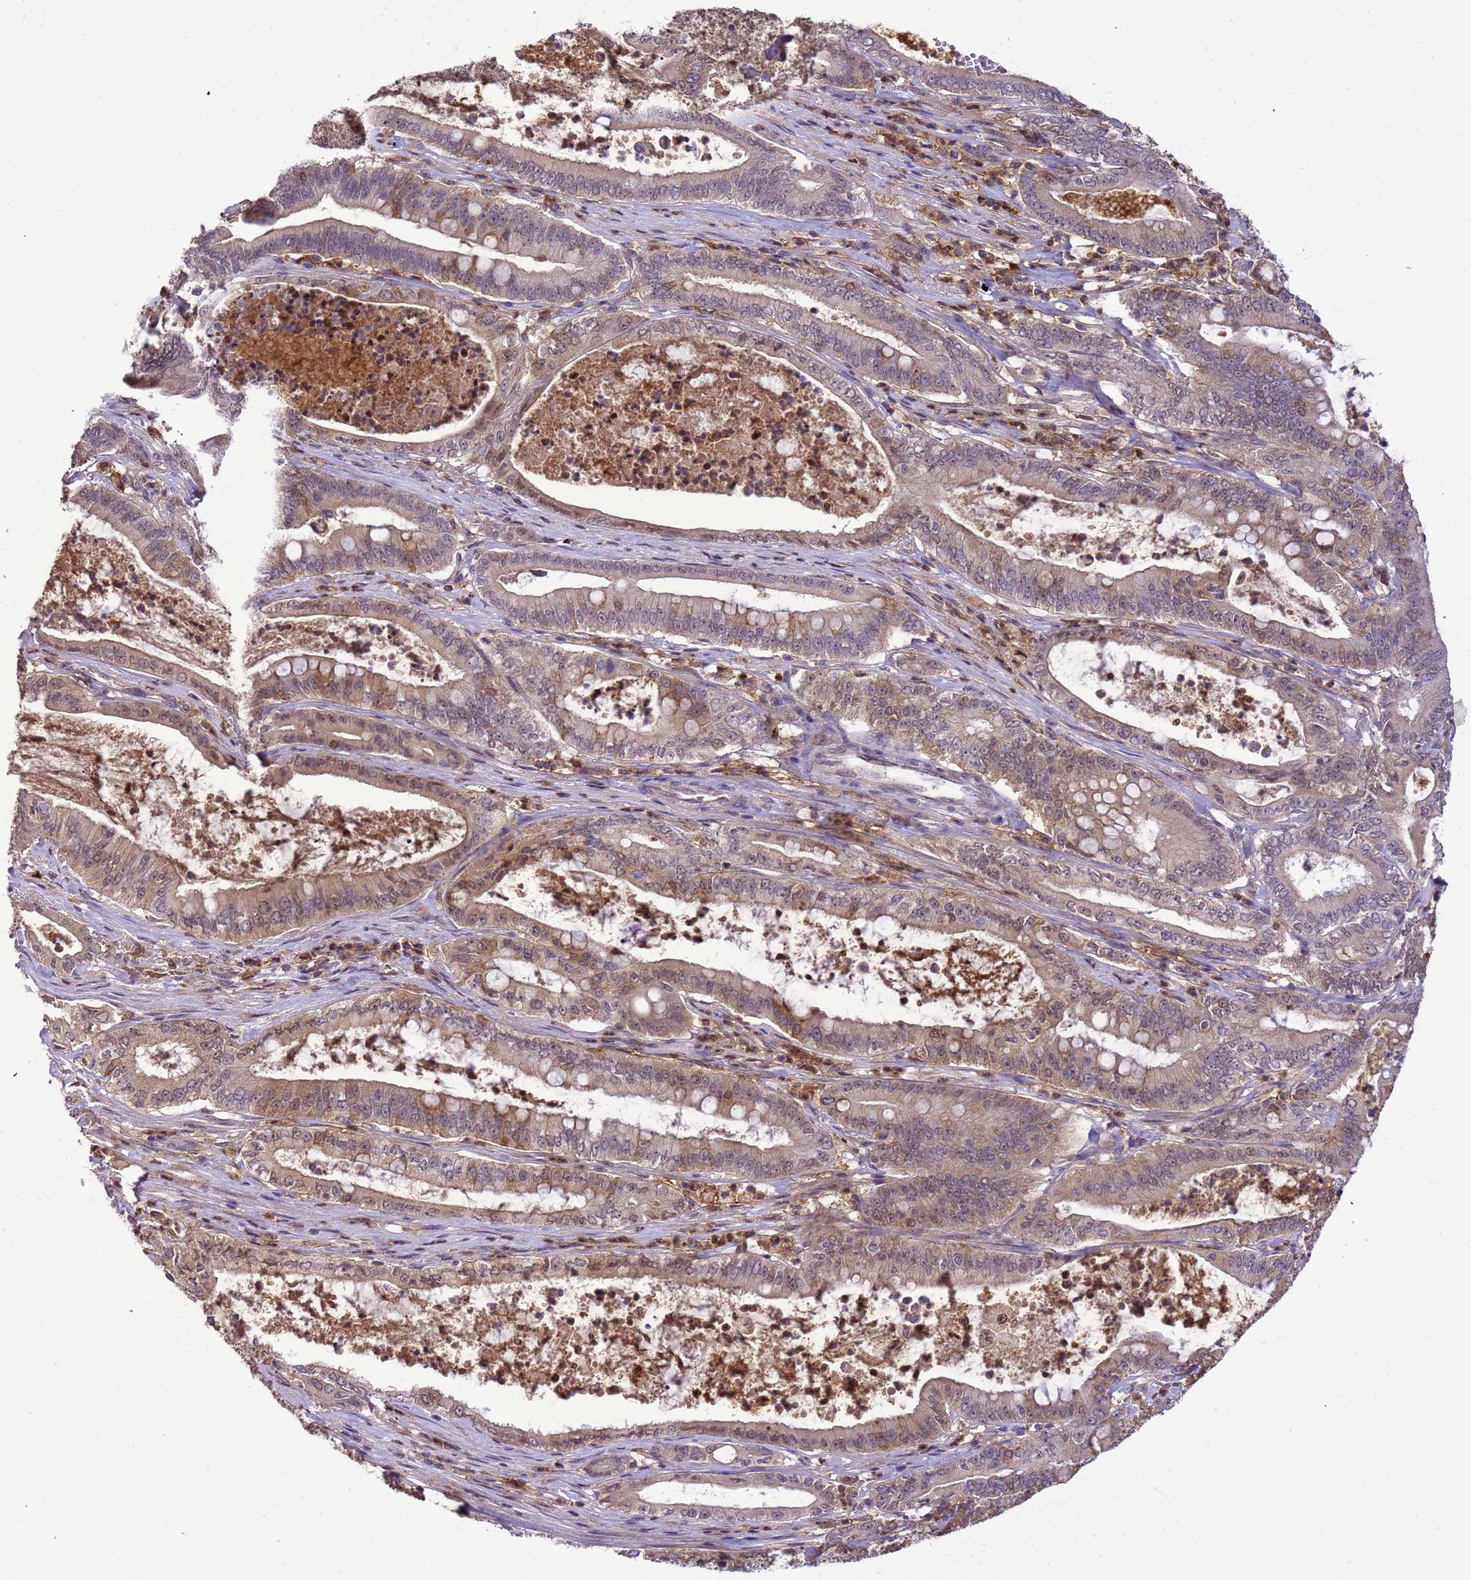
{"staining": {"intensity": "moderate", "quantity": "25%-75%", "location": "cytoplasmic/membranous,nuclear"}, "tissue": "pancreatic cancer", "cell_type": "Tumor cells", "image_type": "cancer", "snomed": [{"axis": "morphology", "description": "Adenocarcinoma, NOS"}, {"axis": "topography", "description": "Pancreas"}], "caption": "Immunohistochemistry staining of pancreatic cancer, which displays medium levels of moderate cytoplasmic/membranous and nuclear positivity in about 25%-75% of tumor cells indicating moderate cytoplasmic/membranous and nuclear protein staining. The staining was performed using DAB (brown) for protein detection and nuclei were counterstained in hematoxylin (blue).", "gene": "CD53", "patient": {"sex": "male", "age": 71}}